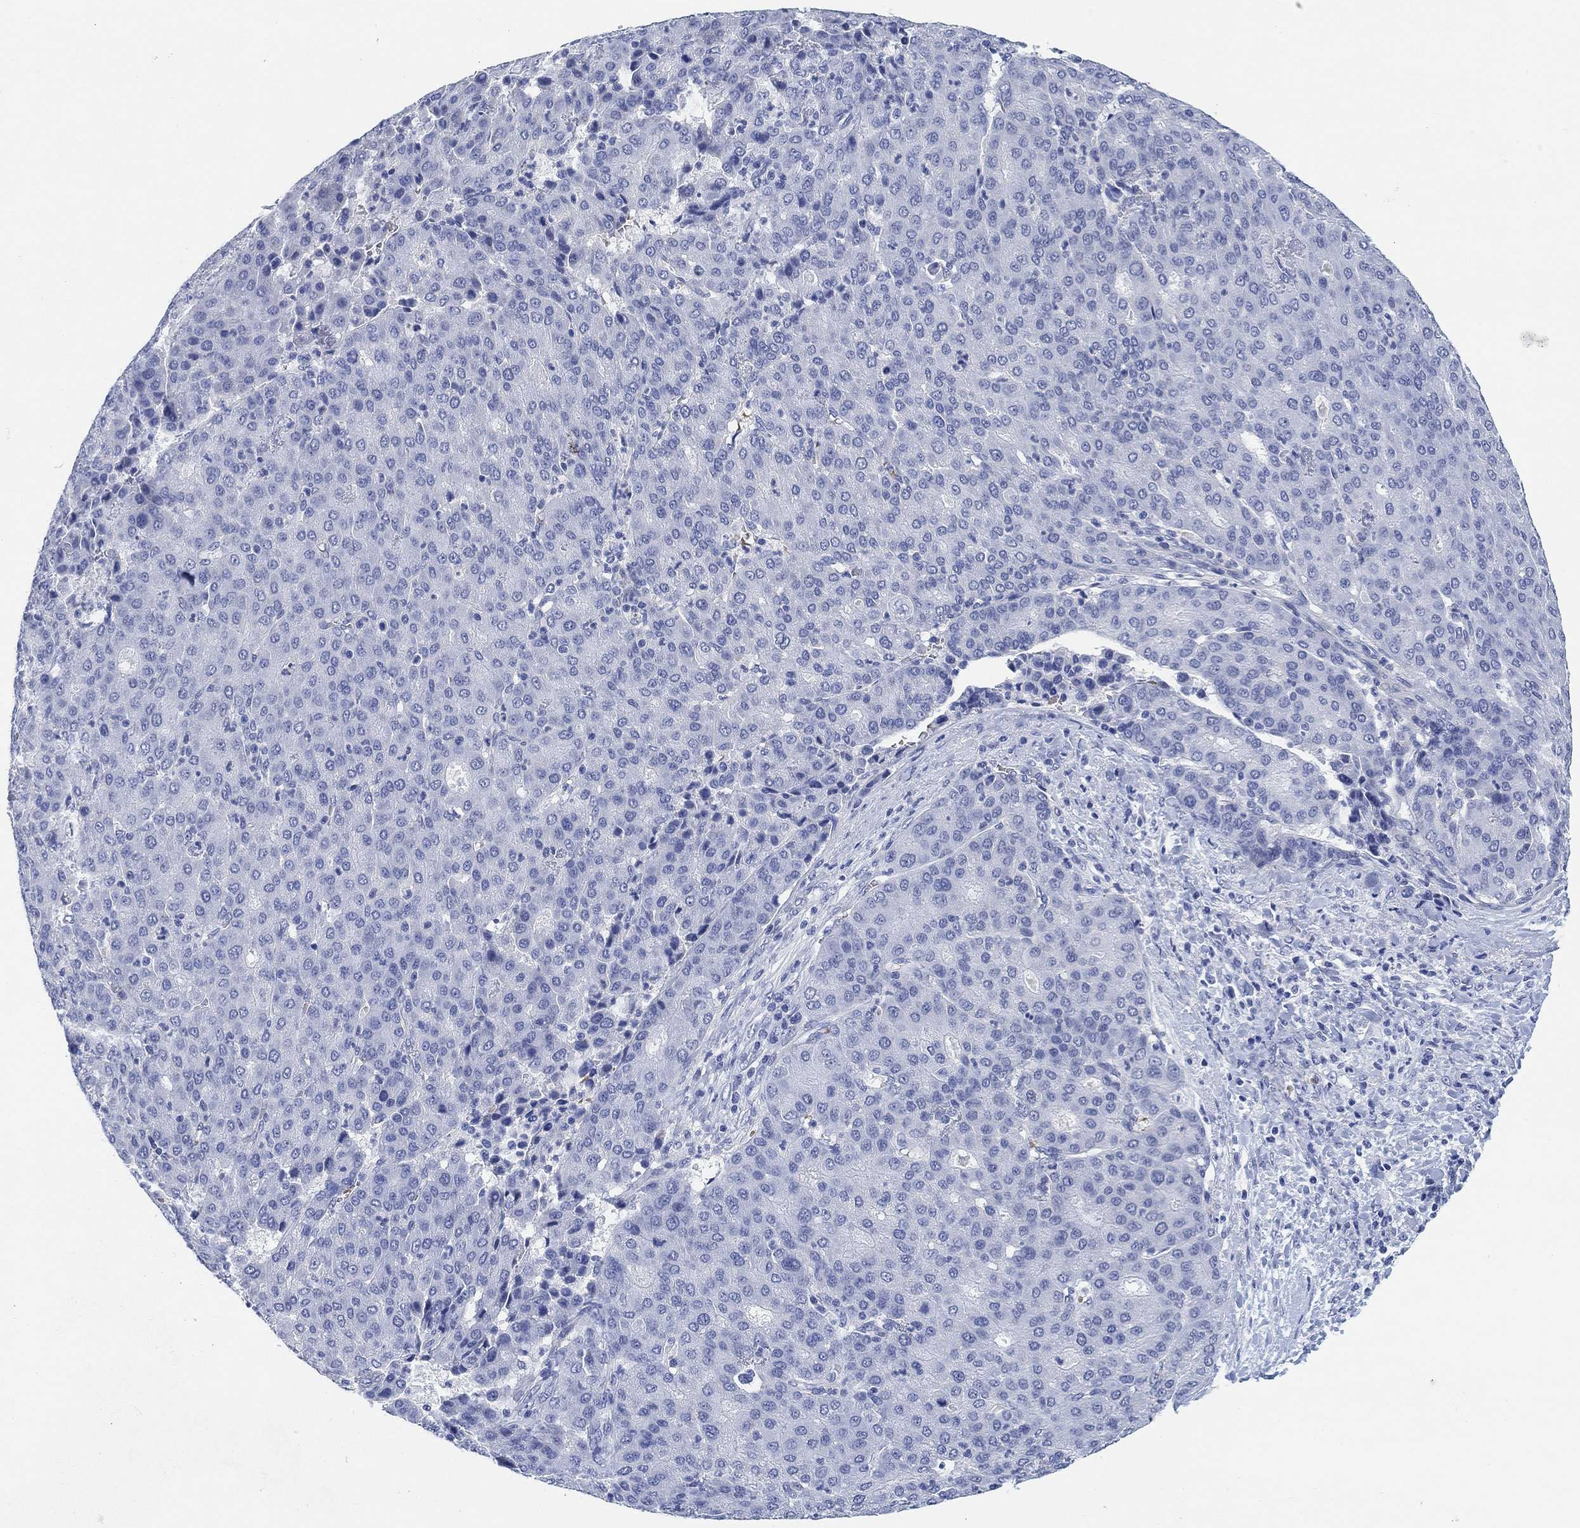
{"staining": {"intensity": "negative", "quantity": "none", "location": "none"}, "tissue": "liver cancer", "cell_type": "Tumor cells", "image_type": "cancer", "snomed": [{"axis": "morphology", "description": "Carcinoma, Hepatocellular, NOS"}, {"axis": "topography", "description": "Liver"}], "caption": "This micrograph is of liver cancer (hepatocellular carcinoma) stained with immunohistochemistry (IHC) to label a protein in brown with the nuclei are counter-stained blue. There is no positivity in tumor cells. Nuclei are stained in blue.", "gene": "PAX6", "patient": {"sex": "male", "age": 65}}